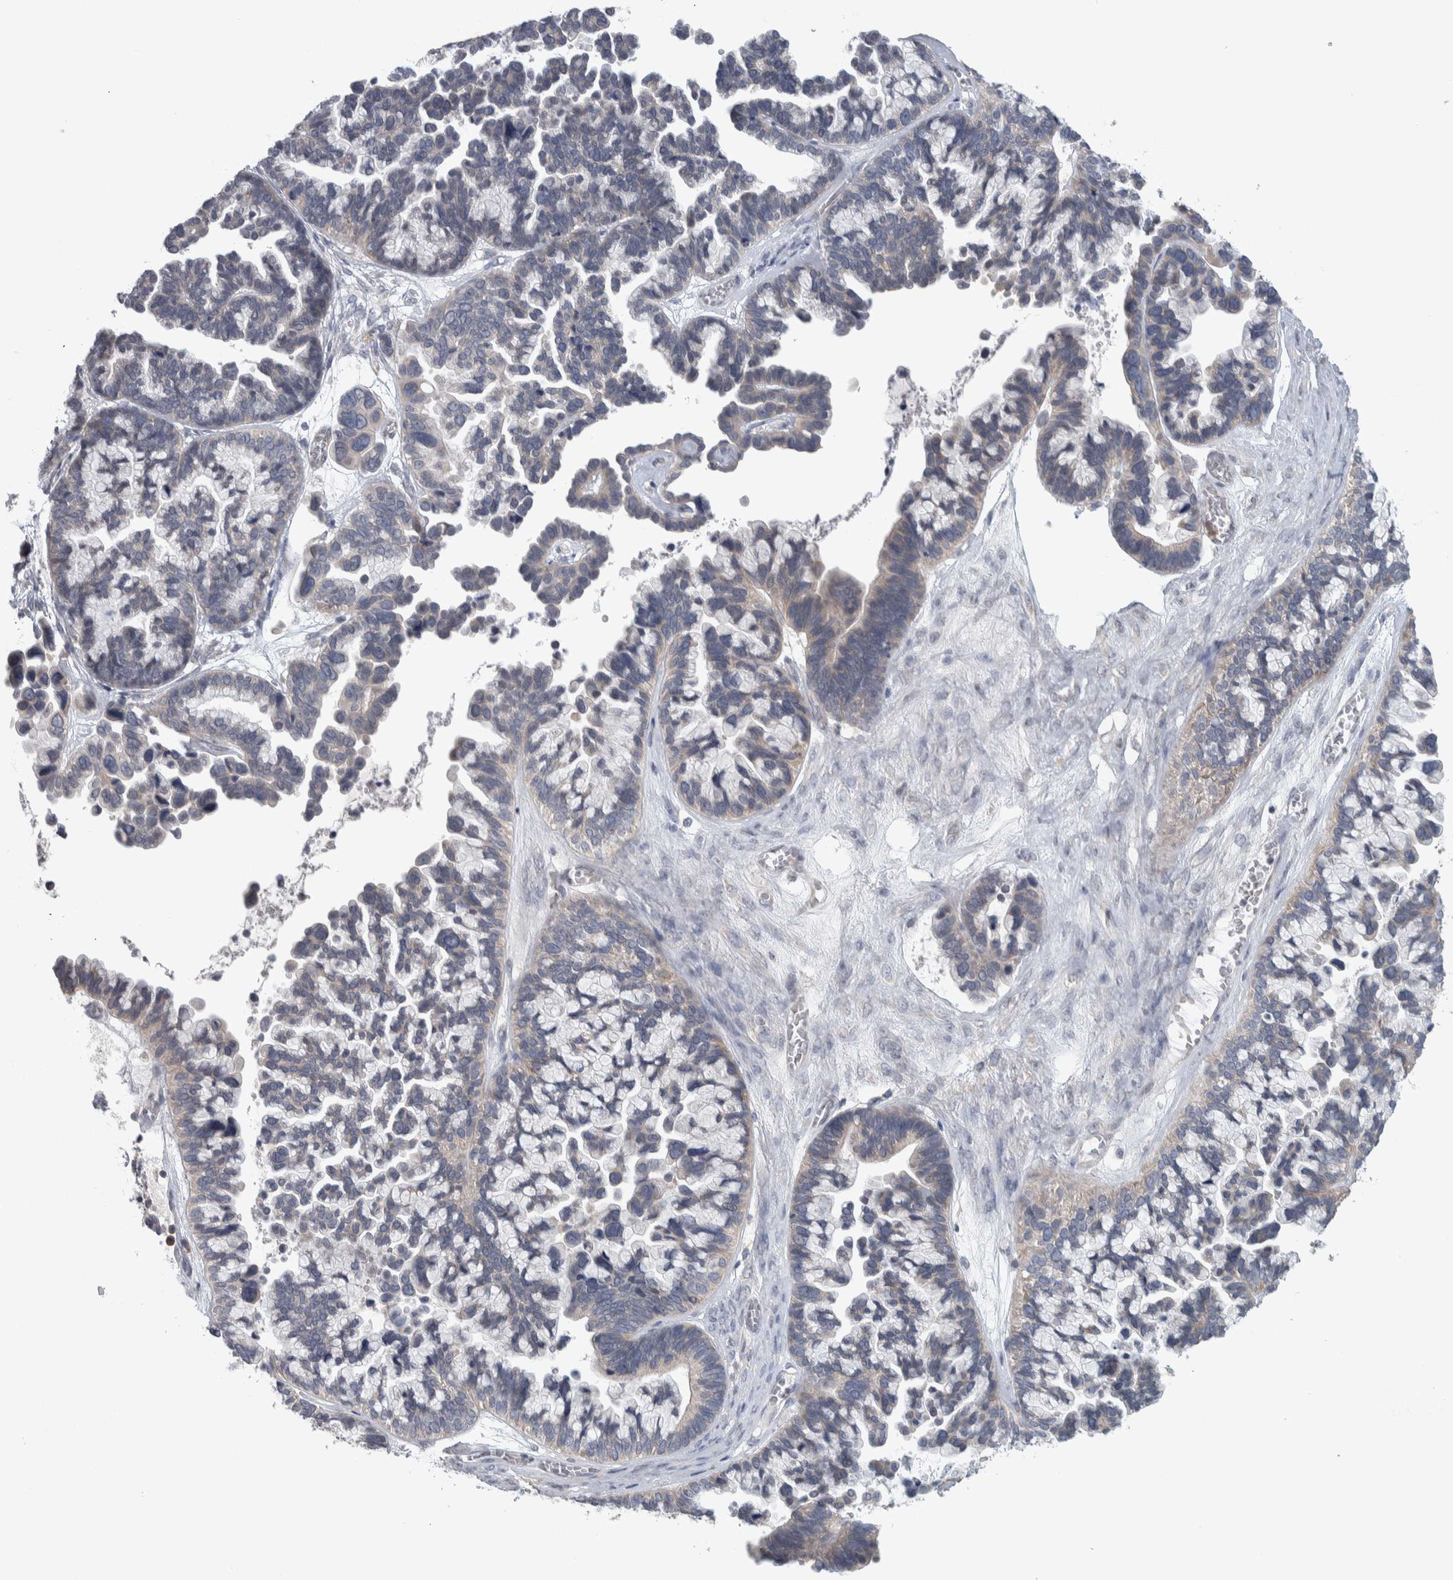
{"staining": {"intensity": "weak", "quantity": "<25%", "location": "cytoplasmic/membranous"}, "tissue": "ovarian cancer", "cell_type": "Tumor cells", "image_type": "cancer", "snomed": [{"axis": "morphology", "description": "Cystadenocarcinoma, serous, NOS"}, {"axis": "topography", "description": "Ovary"}], "caption": "DAB (3,3'-diaminobenzidine) immunohistochemical staining of ovarian cancer shows no significant staining in tumor cells.", "gene": "SRP68", "patient": {"sex": "female", "age": 56}}